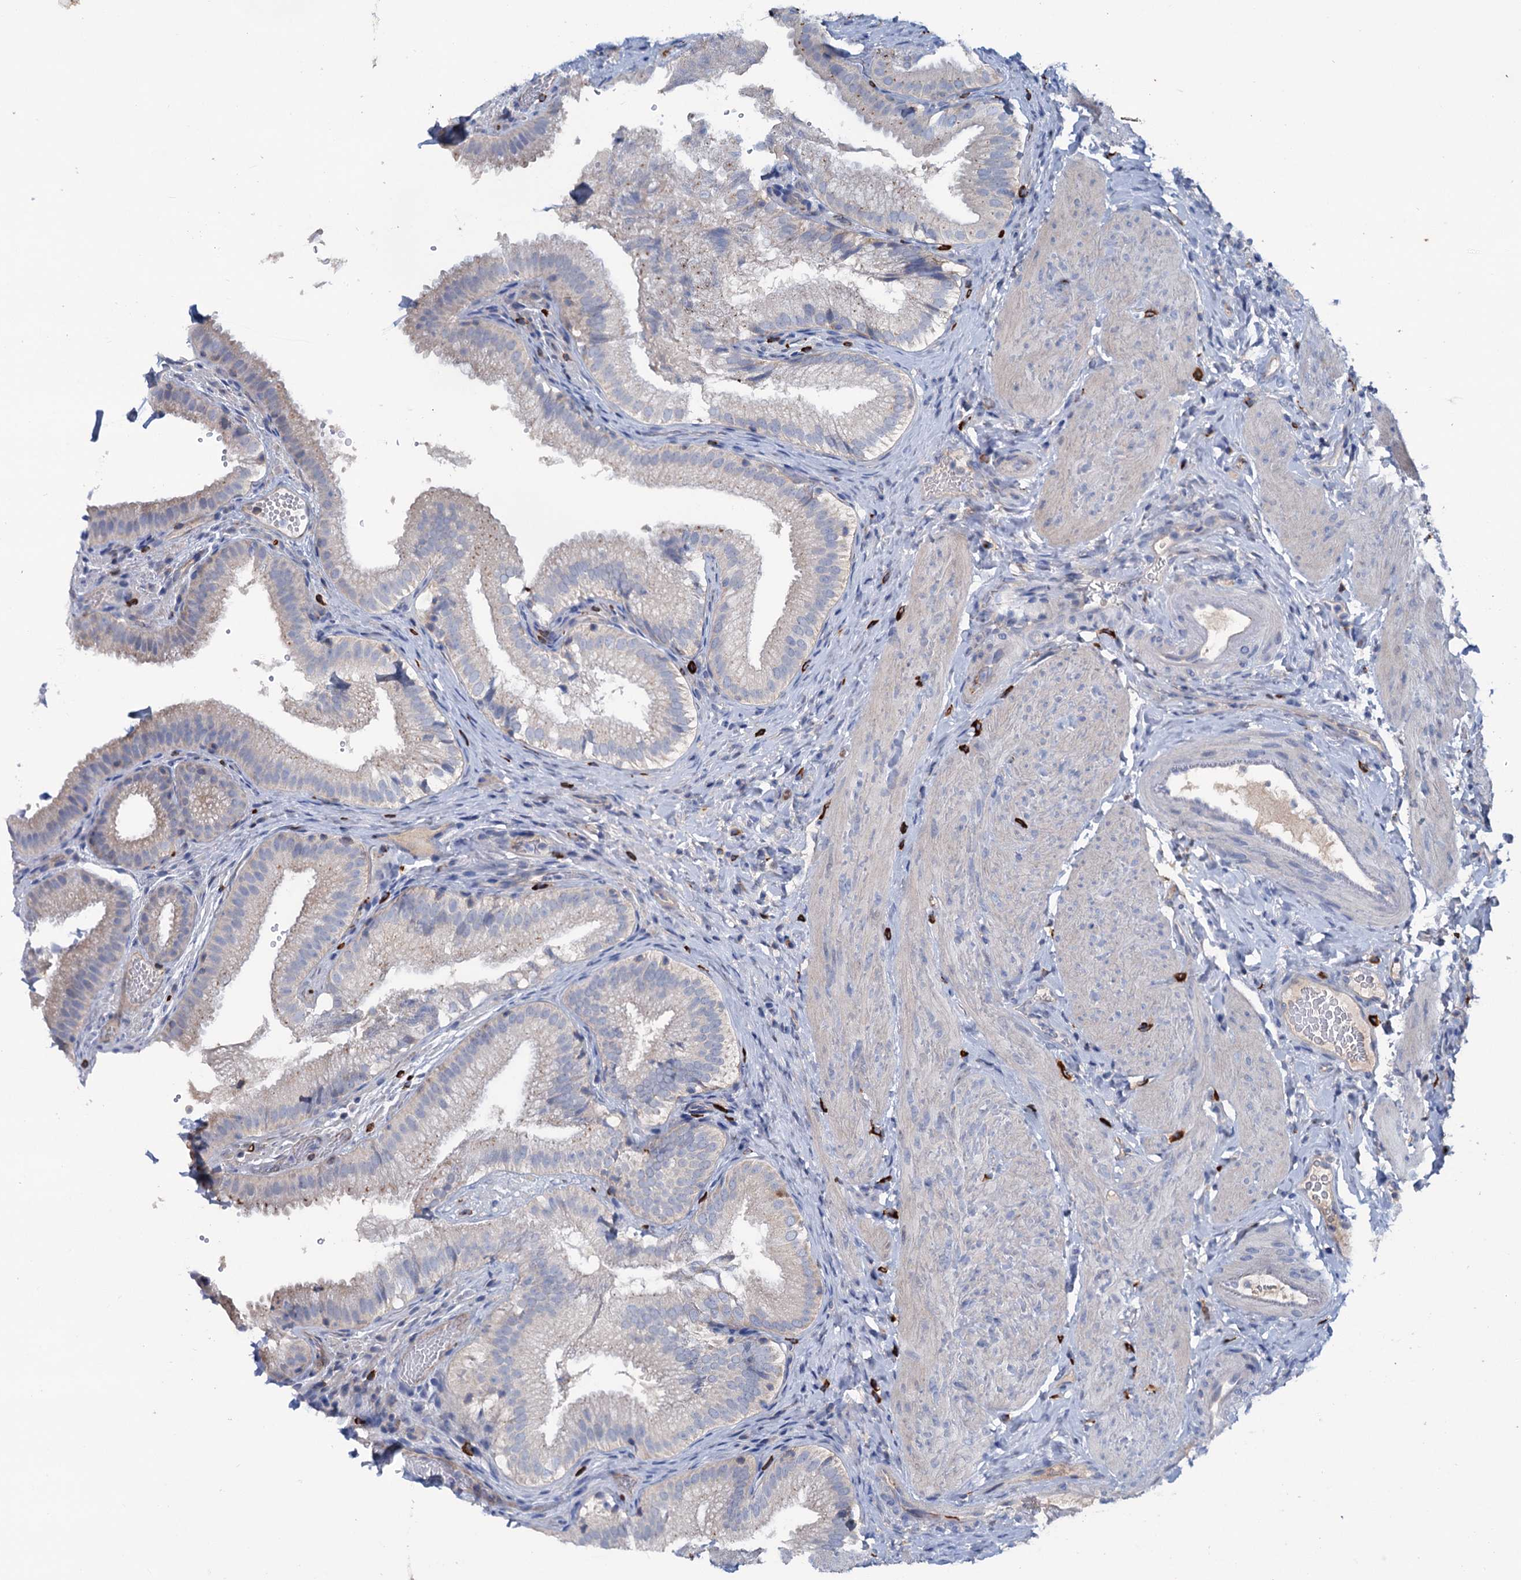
{"staining": {"intensity": "moderate", "quantity": "<25%", "location": "cytoplasmic/membranous"}, "tissue": "gallbladder", "cell_type": "Glandular cells", "image_type": "normal", "snomed": [{"axis": "morphology", "description": "Normal tissue, NOS"}, {"axis": "topography", "description": "Gallbladder"}], "caption": "IHC image of benign human gallbladder stained for a protein (brown), which exhibits low levels of moderate cytoplasmic/membranous staining in approximately <25% of glandular cells.", "gene": "FAM111B", "patient": {"sex": "female", "age": 30}}